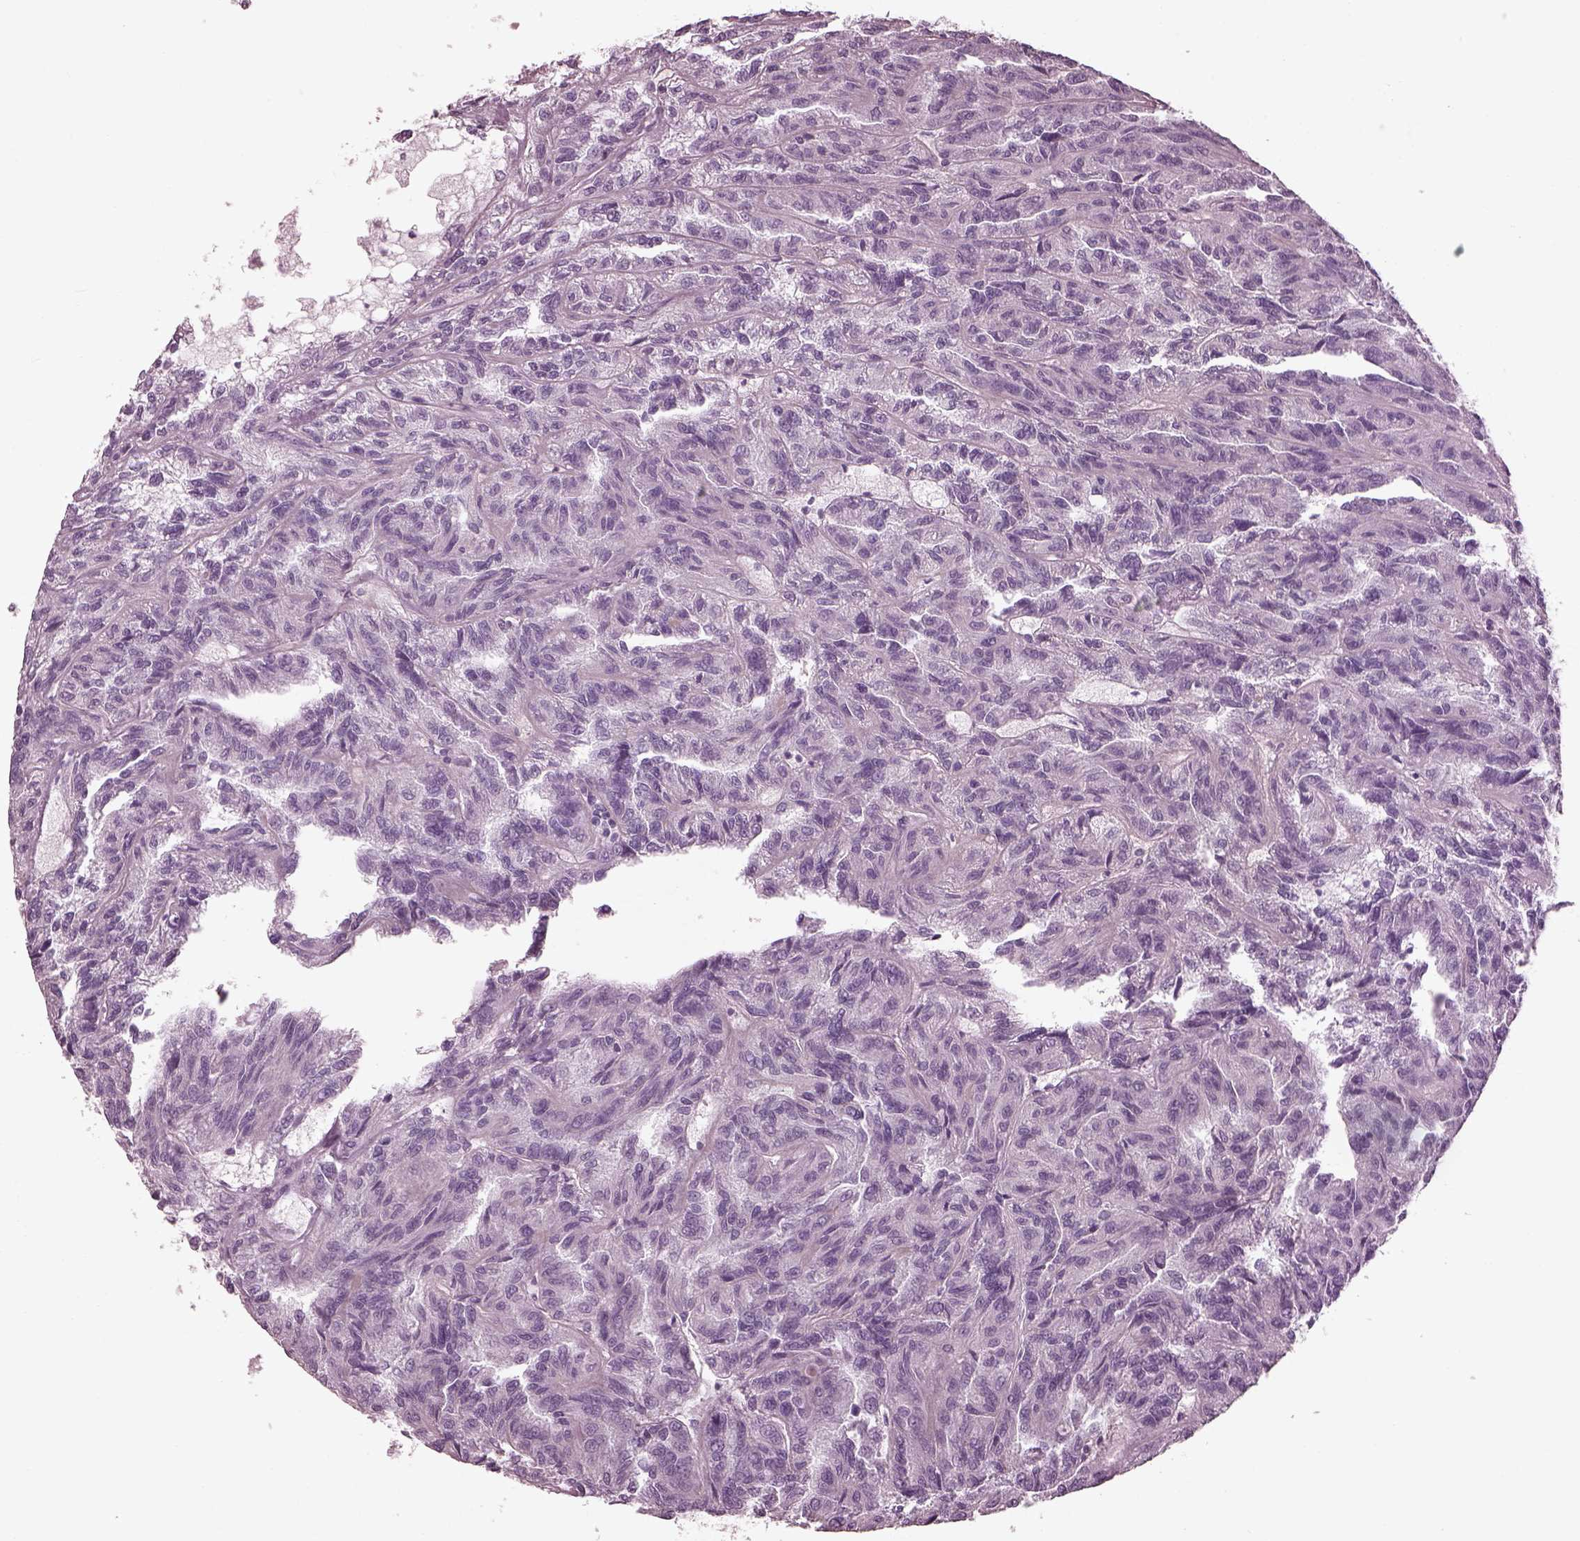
{"staining": {"intensity": "negative", "quantity": "none", "location": "none"}, "tissue": "renal cancer", "cell_type": "Tumor cells", "image_type": "cancer", "snomed": [{"axis": "morphology", "description": "Adenocarcinoma, NOS"}, {"axis": "topography", "description": "Kidney"}], "caption": "A high-resolution micrograph shows immunohistochemistry (IHC) staining of renal cancer, which displays no significant staining in tumor cells.", "gene": "BFSP1", "patient": {"sex": "male", "age": 79}}